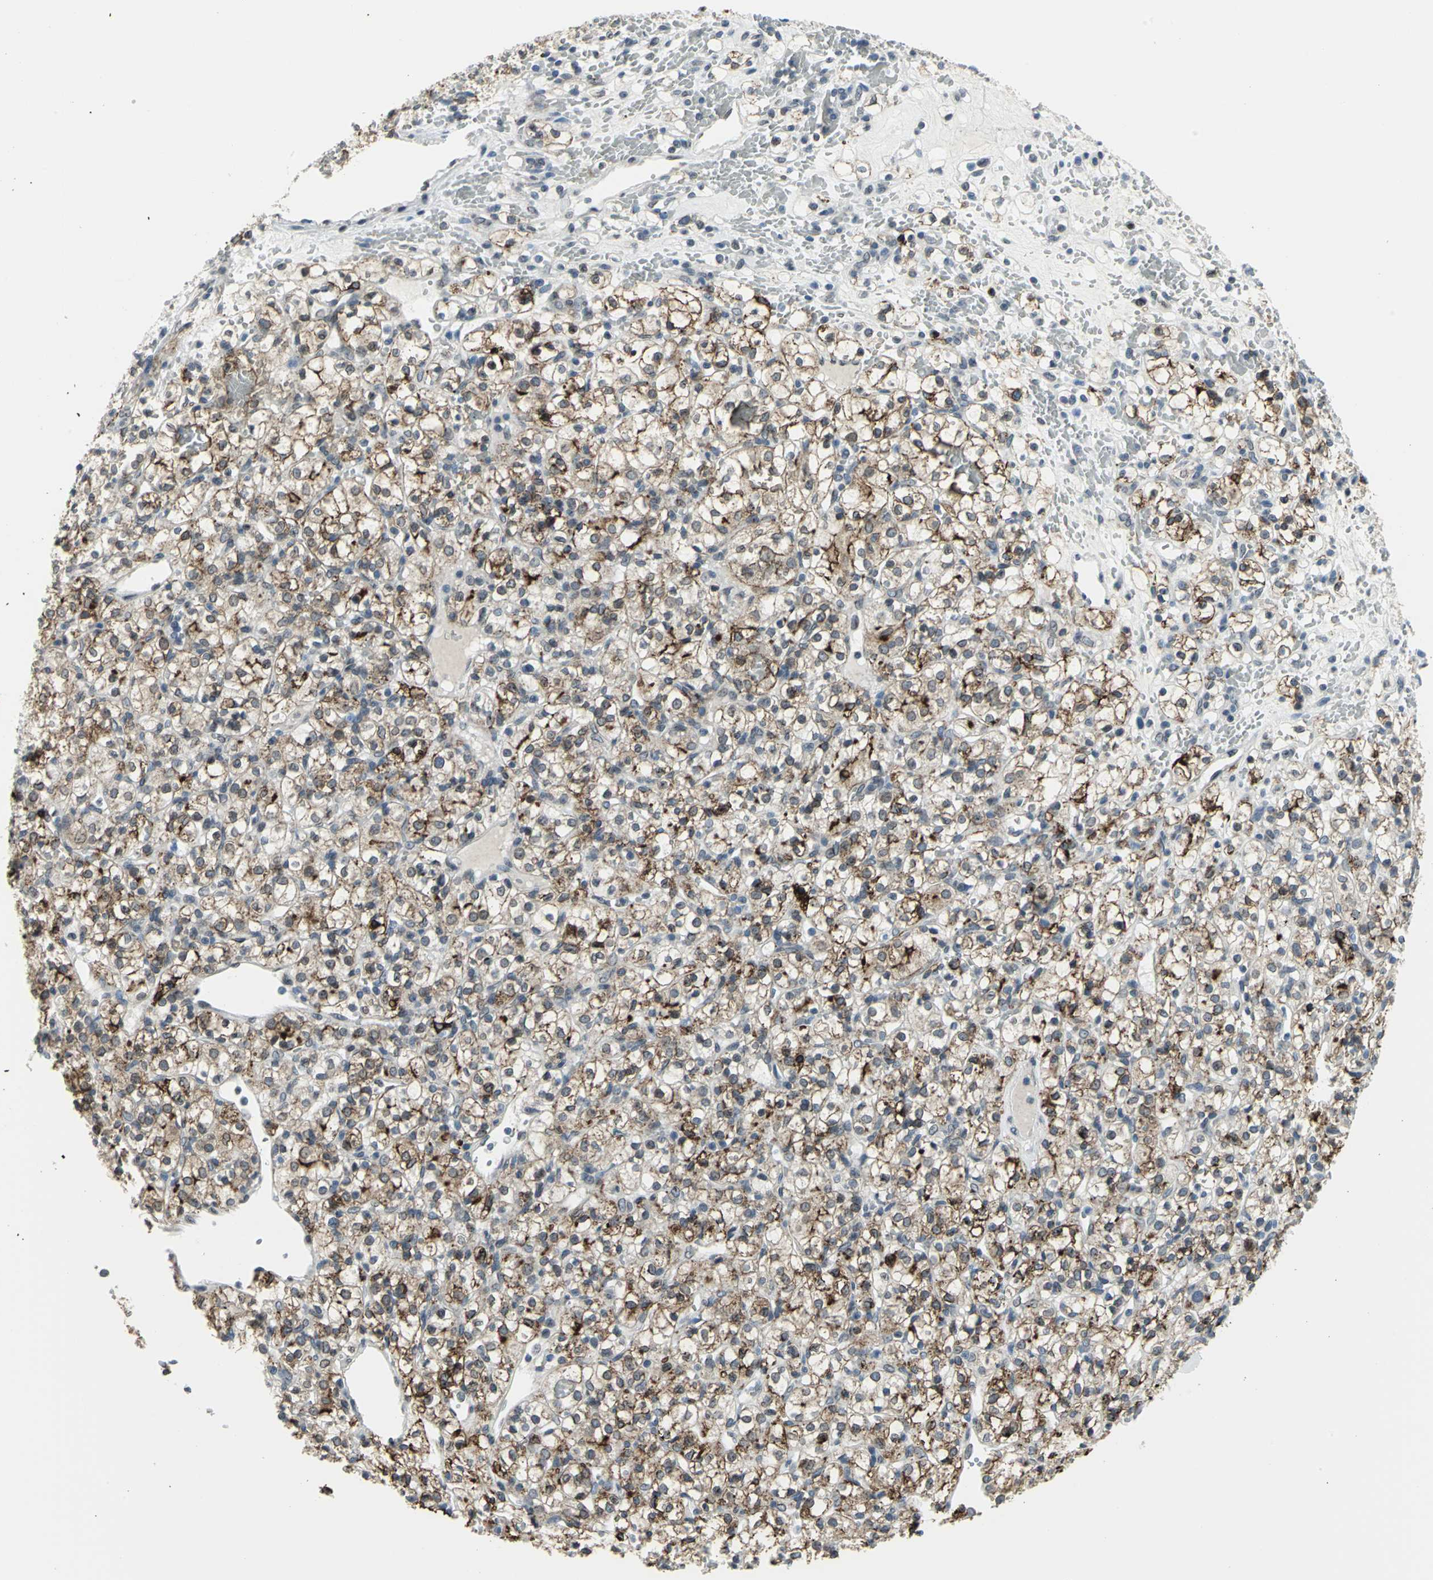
{"staining": {"intensity": "moderate", "quantity": ">75%", "location": "cytoplasmic/membranous"}, "tissue": "renal cancer", "cell_type": "Tumor cells", "image_type": "cancer", "snomed": [{"axis": "morphology", "description": "Adenocarcinoma, NOS"}, {"axis": "topography", "description": "Kidney"}], "caption": "Moderate cytoplasmic/membranous expression is present in about >75% of tumor cells in adenocarcinoma (renal).", "gene": "SNUPN", "patient": {"sex": "female", "age": 60}}